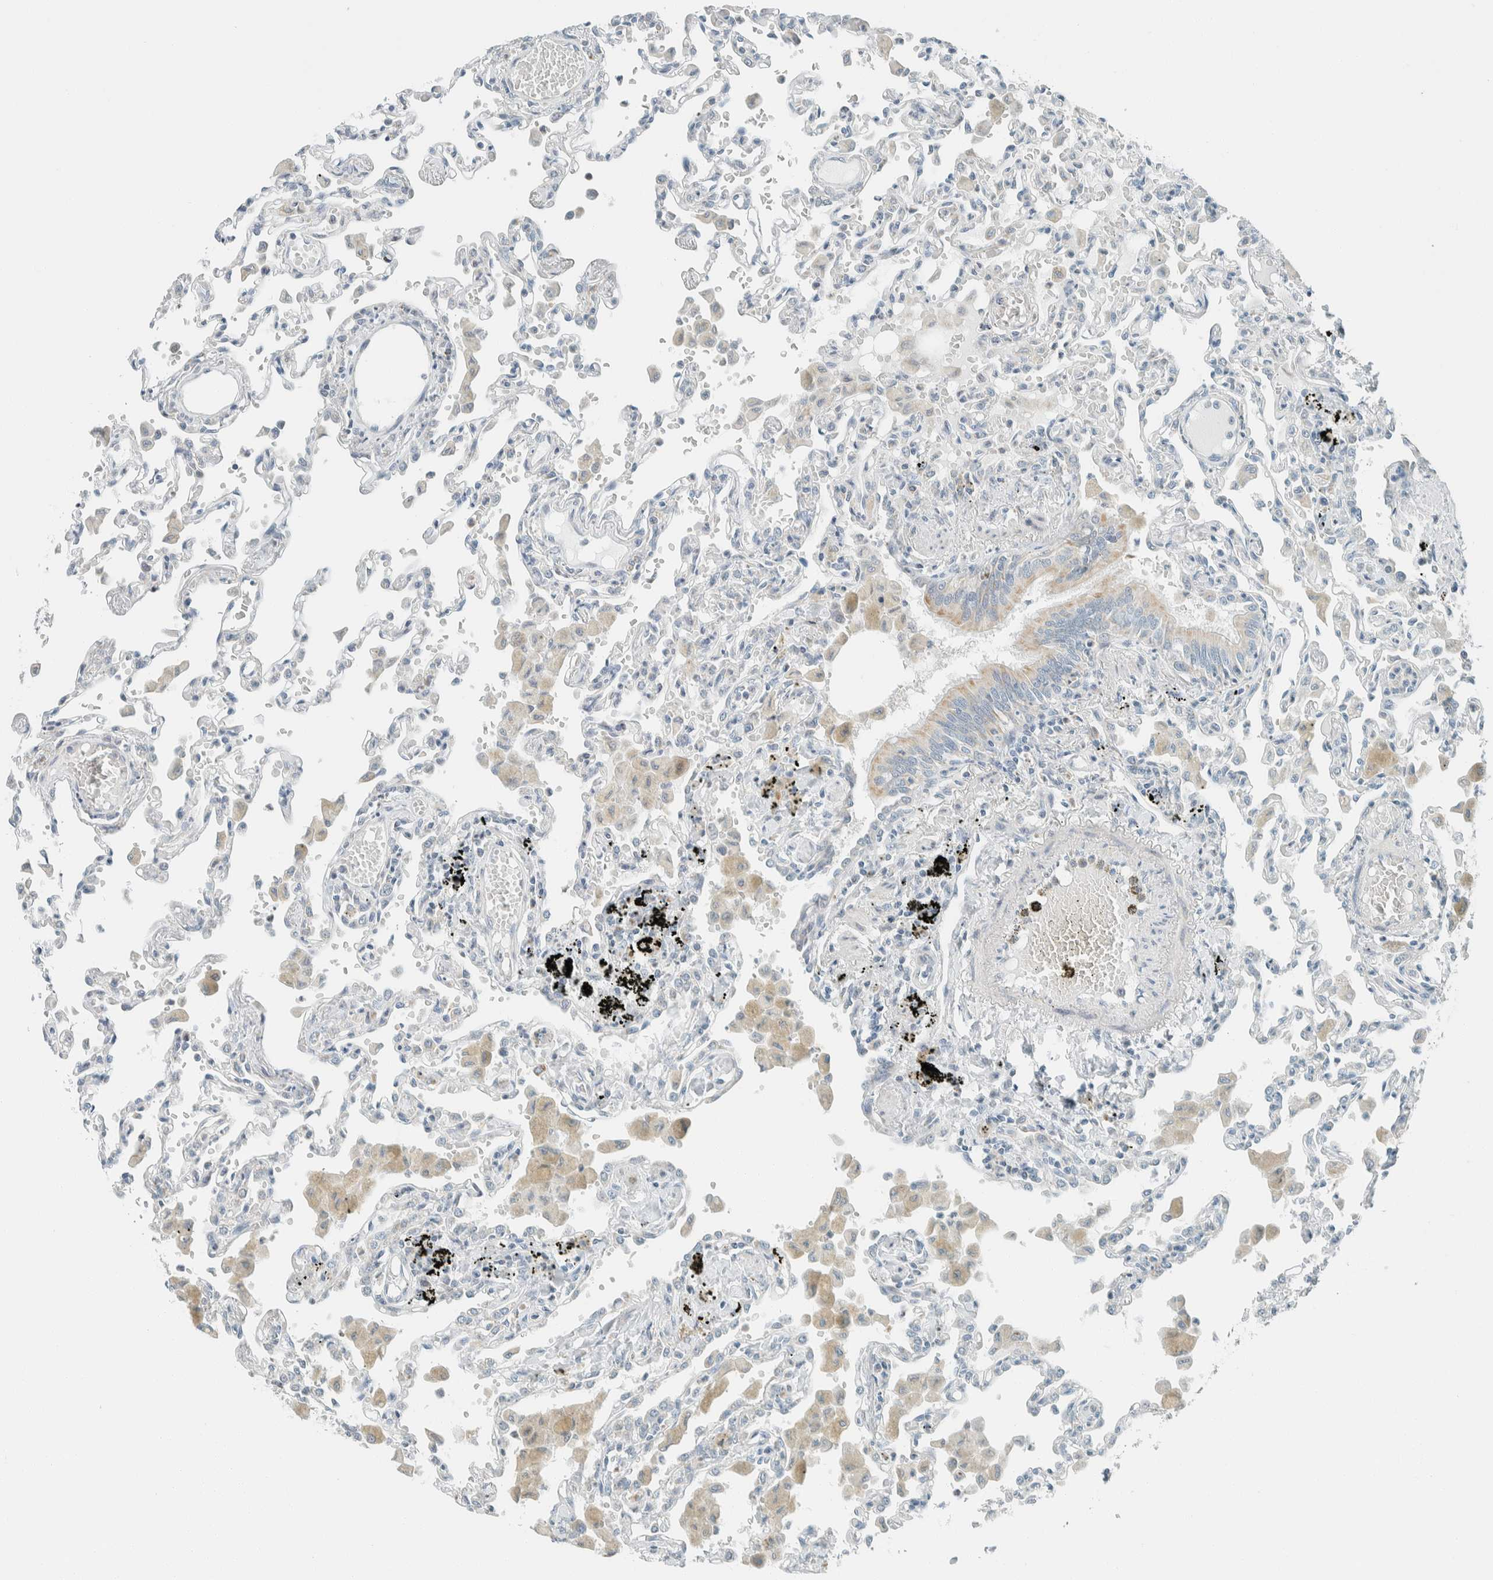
{"staining": {"intensity": "negative", "quantity": "none", "location": "none"}, "tissue": "lung", "cell_type": "Alveolar cells", "image_type": "normal", "snomed": [{"axis": "morphology", "description": "Normal tissue, NOS"}, {"axis": "topography", "description": "Bronchus"}, {"axis": "topography", "description": "Lung"}], "caption": "Immunohistochemistry (IHC) of benign lung exhibits no positivity in alveolar cells.", "gene": "AARSD1", "patient": {"sex": "female", "age": 49}}